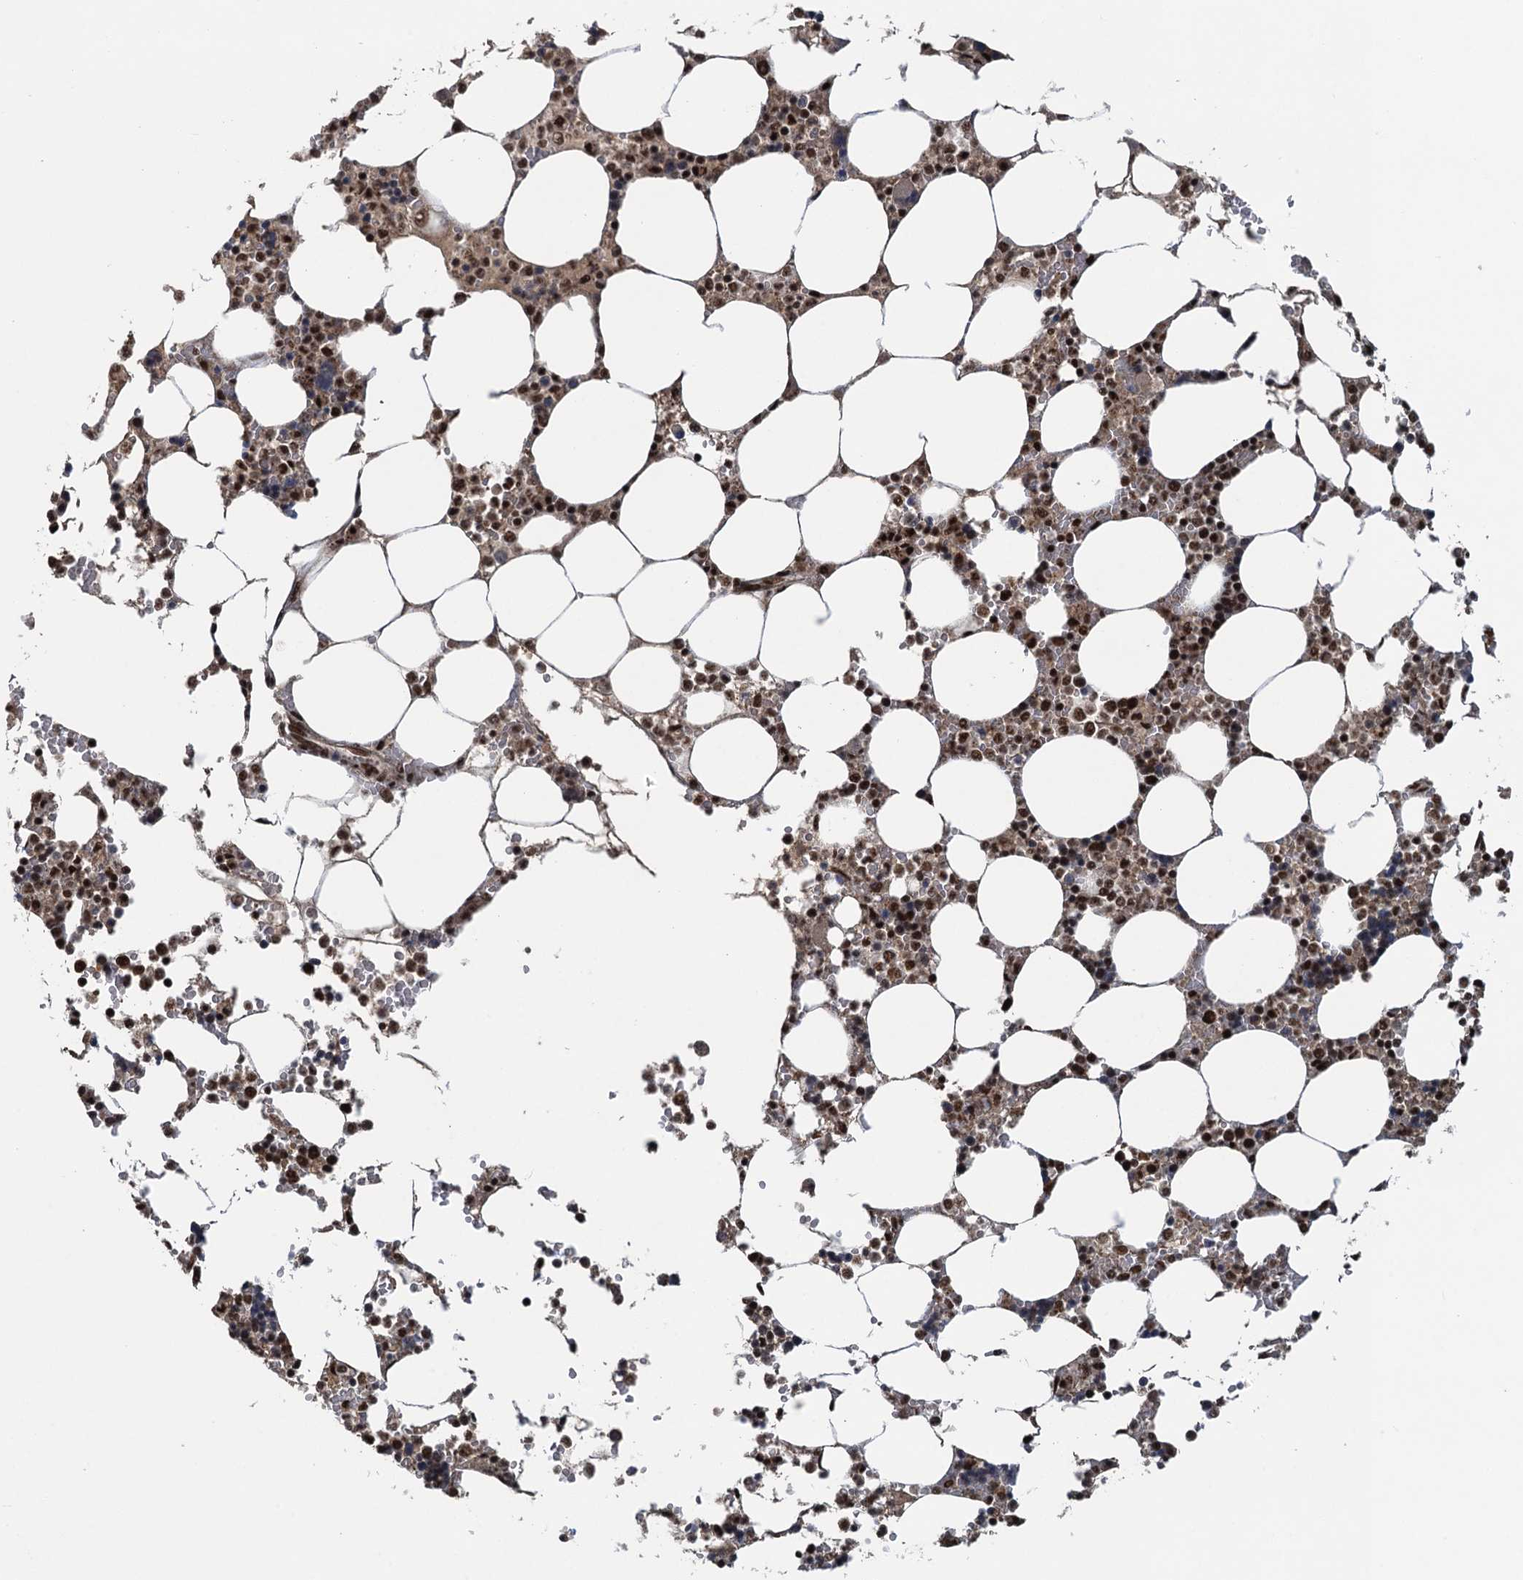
{"staining": {"intensity": "strong", "quantity": ">75%", "location": "nuclear"}, "tissue": "bone marrow", "cell_type": "Hematopoietic cells", "image_type": "normal", "snomed": [{"axis": "morphology", "description": "Normal tissue, NOS"}, {"axis": "topography", "description": "Bone marrow"}], "caption": "Protein expression analysis of unremarkable bone marrow shows strong nuclear staining in about >75% of hematopoietic cells.", "gene": "ZC3H18", "patient": {"sex": "male", "age": 64}}